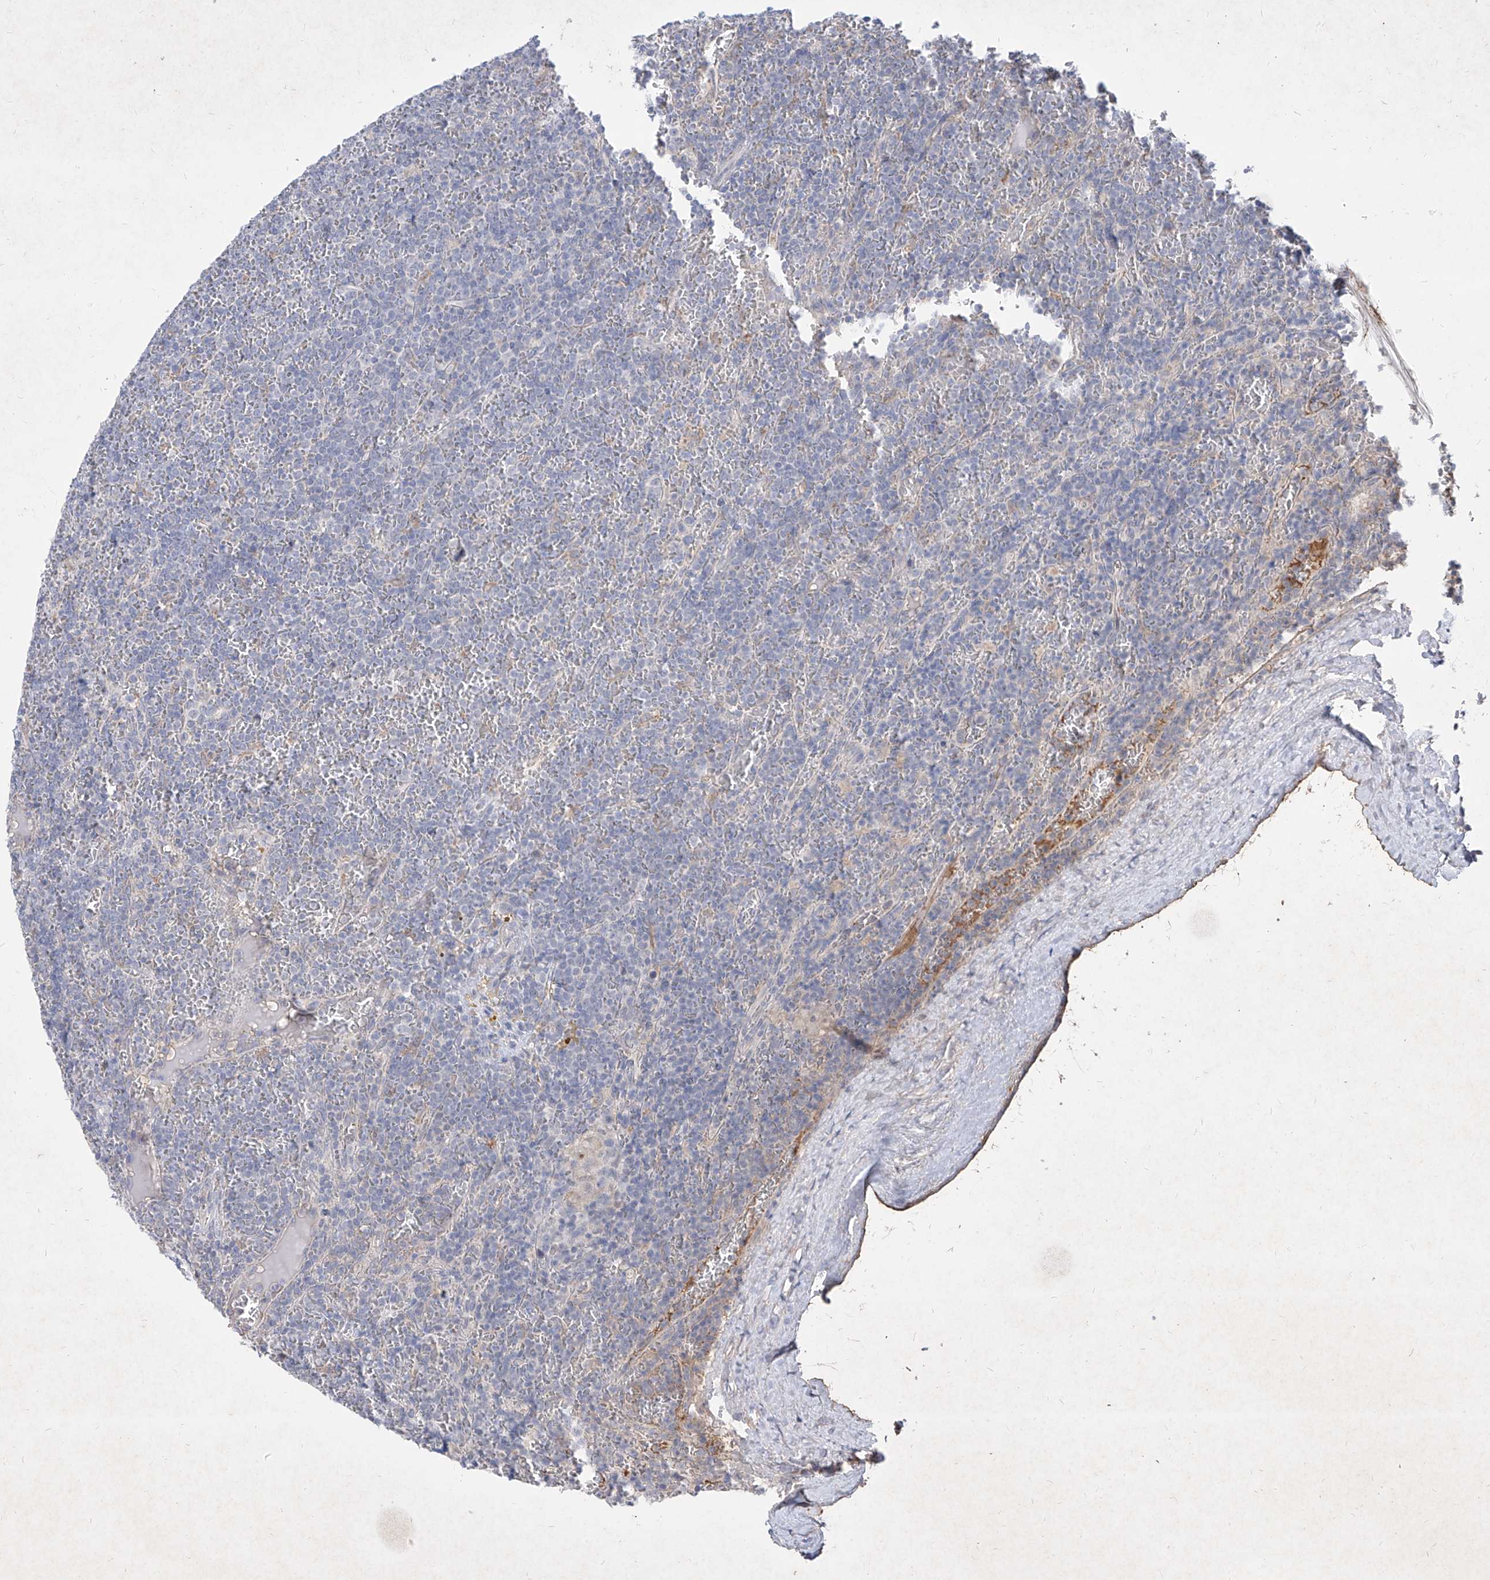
{"staining": {"intensity": "negative", "quantity": "none", "location": "none"}, "tissue": "lymphoma", "cell_type": "Tumor cells", "image_type": "cancer", "snomed": [{"axis": "morphology", "description": "Malignant lymphoma, non-Hodgkin's type, Low grade"}, {"axis": "topography", "description": "Spleen"}], "caption": "This micrograph is of lymphoma stained with immunohistochemistry (IHC) to label a protein in brown with the nuclei are counter-stained blue. There is no positivity in tumor cells.", "gene": "C4A", "patient": {"sex": "female", "age": 19}}